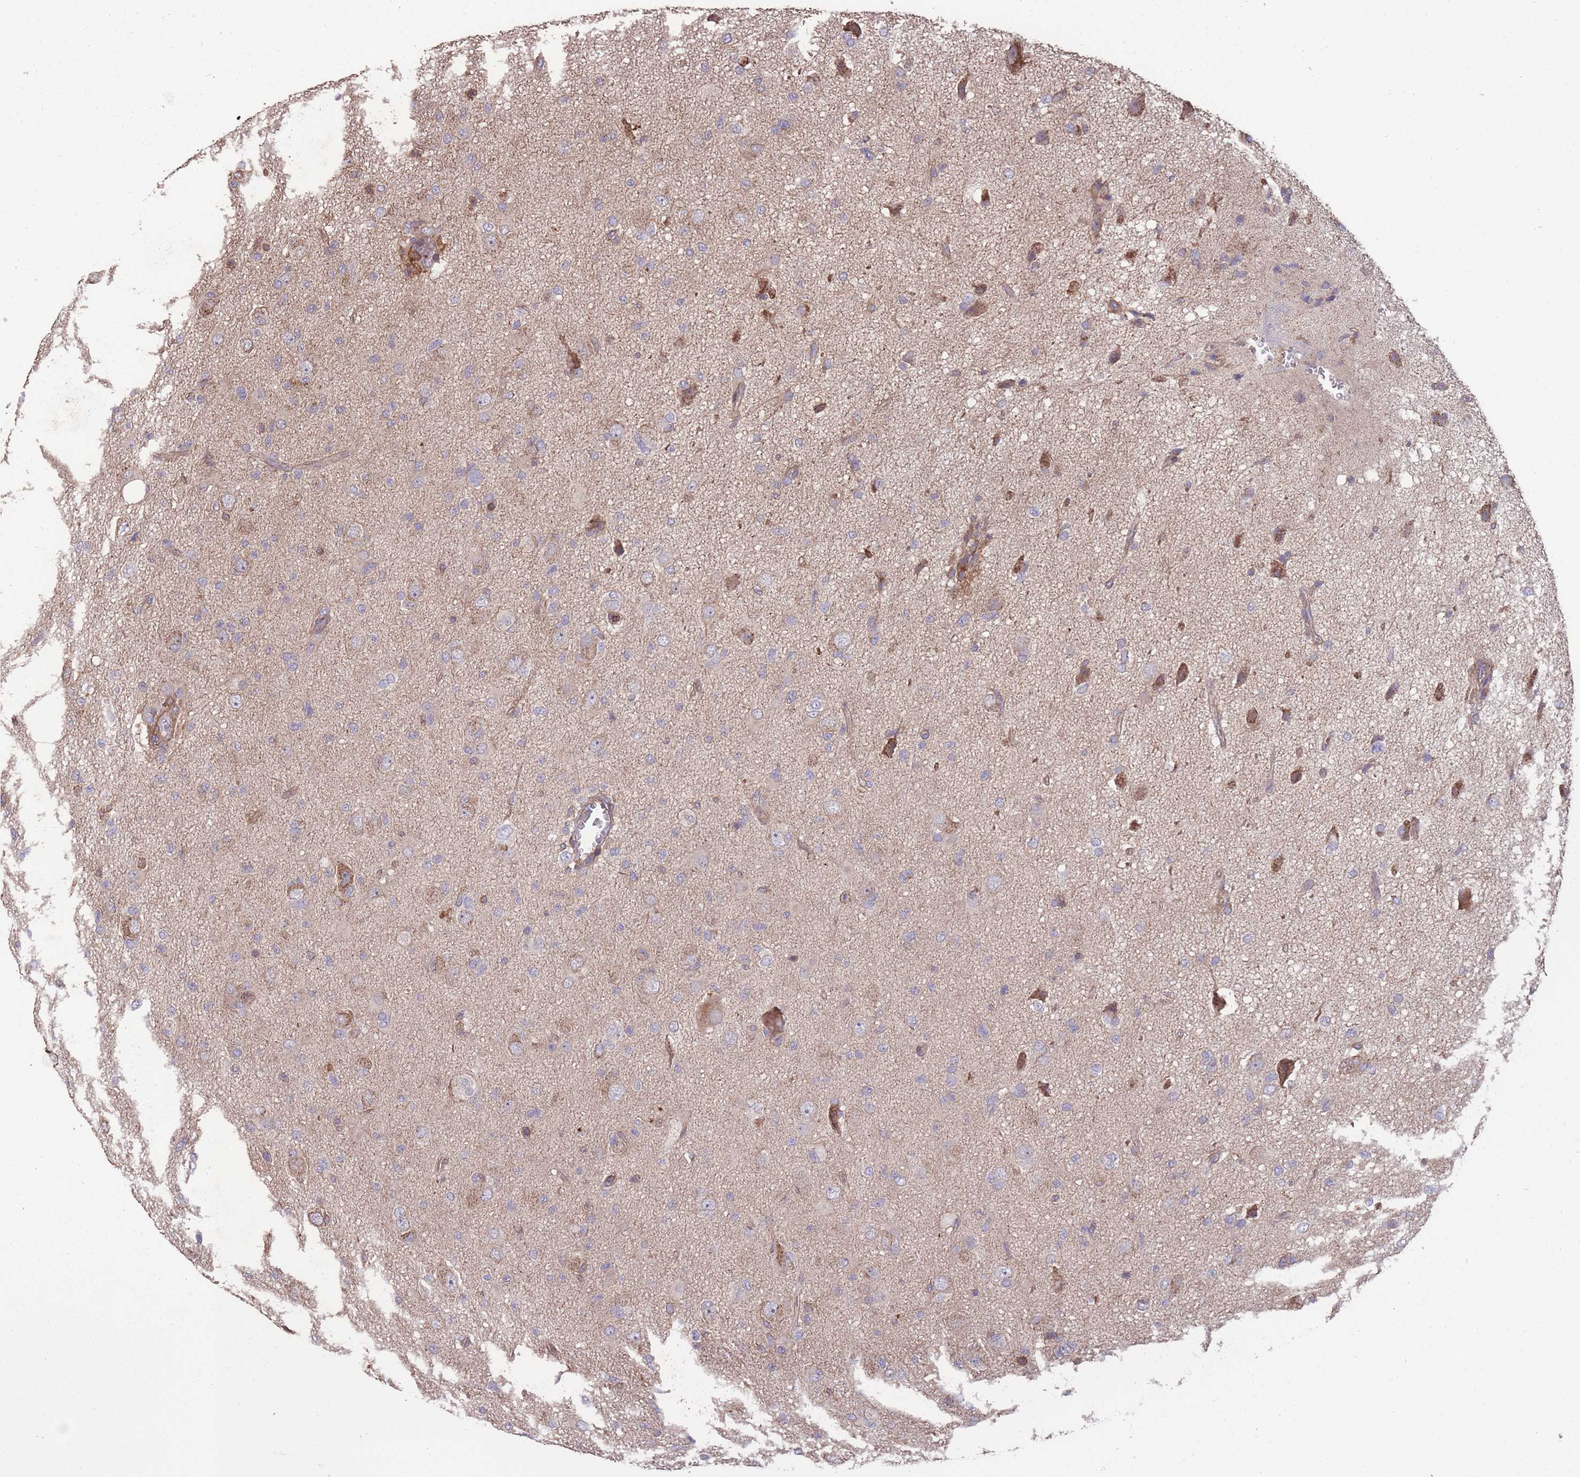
{"staining": {"intensity": "moderate", "quantity": "<25%", "location": "cytoplasmic/membranous"}, "tissue": "glioma", "cell_type": "Tumor cells", "image_type": "cancer", "snomed": [{"axis": "morphology", "description": "Glioma, malignant, High grade"}, {"axis": "topography", "description": "Brain"}], "caption": "IHC (DAB (3,3'-diaminobenzidine)) staining of human malignant glioma (high-grade) demonstrates moderate cytoplasmic/membranous protein positivity in approximately <25% of tumor cells. The staining was performed using DAB to visualize the protein expression in brown, while the nuclei were stained in blue with hematoxylin (Magnification: 20x).", "gene": "NUDT21", "patient": {"sex": "female", "age": 57}}